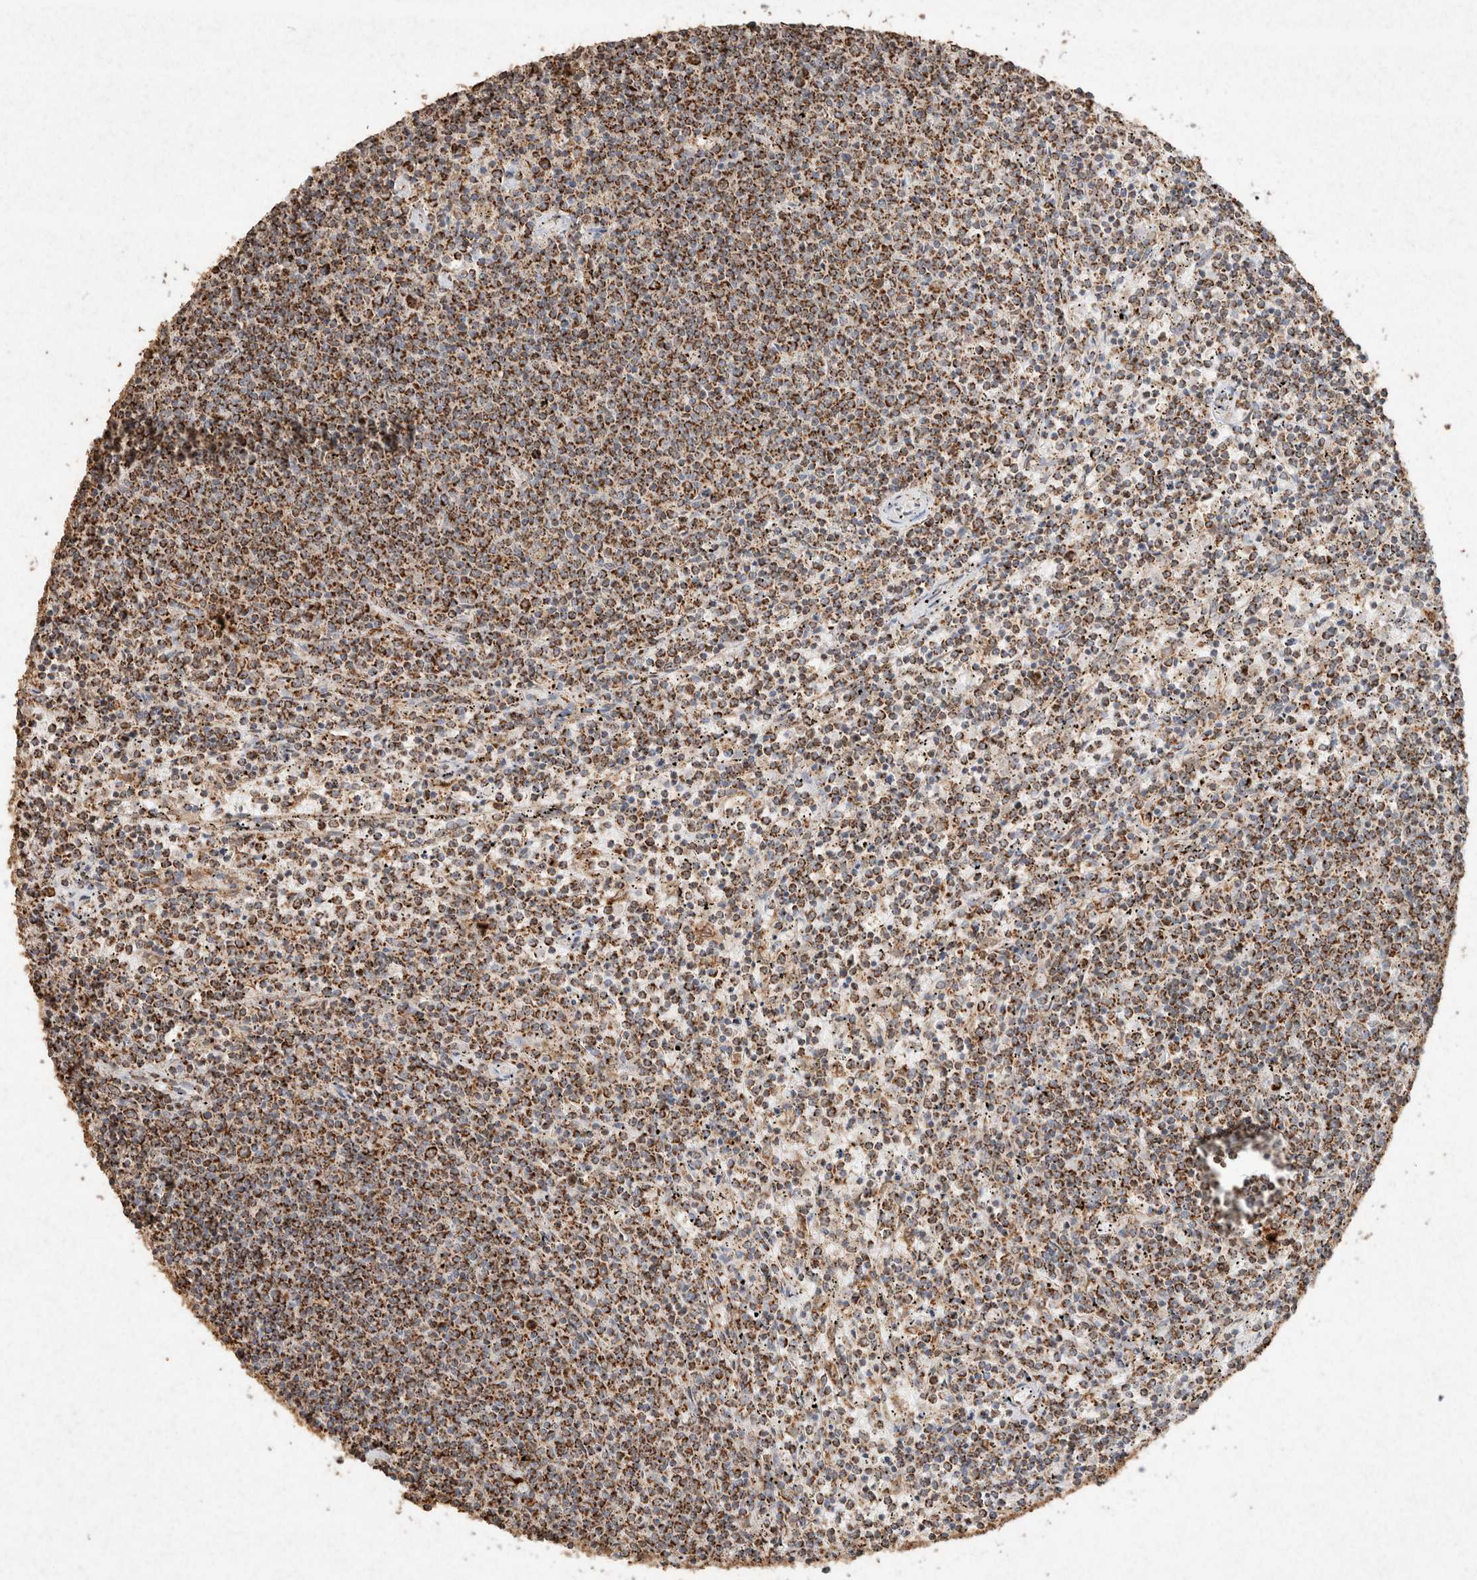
{"staining": {"intensity": "strong", "quantity": ">75%", "location": "cytoplasmic/membranous"}, "tissue": "lymphoma", "cell_type": "Tumor cells", "image_type": "cancer", "snomed": [{"axis": "morphology", "description": "Malignant lymphoma, non-Hodgkin's type, Low grade"}, {"axis": "topography", "description": "Spleen"}], "caption": "Immunohistochemical staining of lymphoma shows strong cytoplasmic/membranous protein staining in approximately >75% of tumor cells.", "gene": "SDC2", "patient": {"sex": "female", "age": 50}}